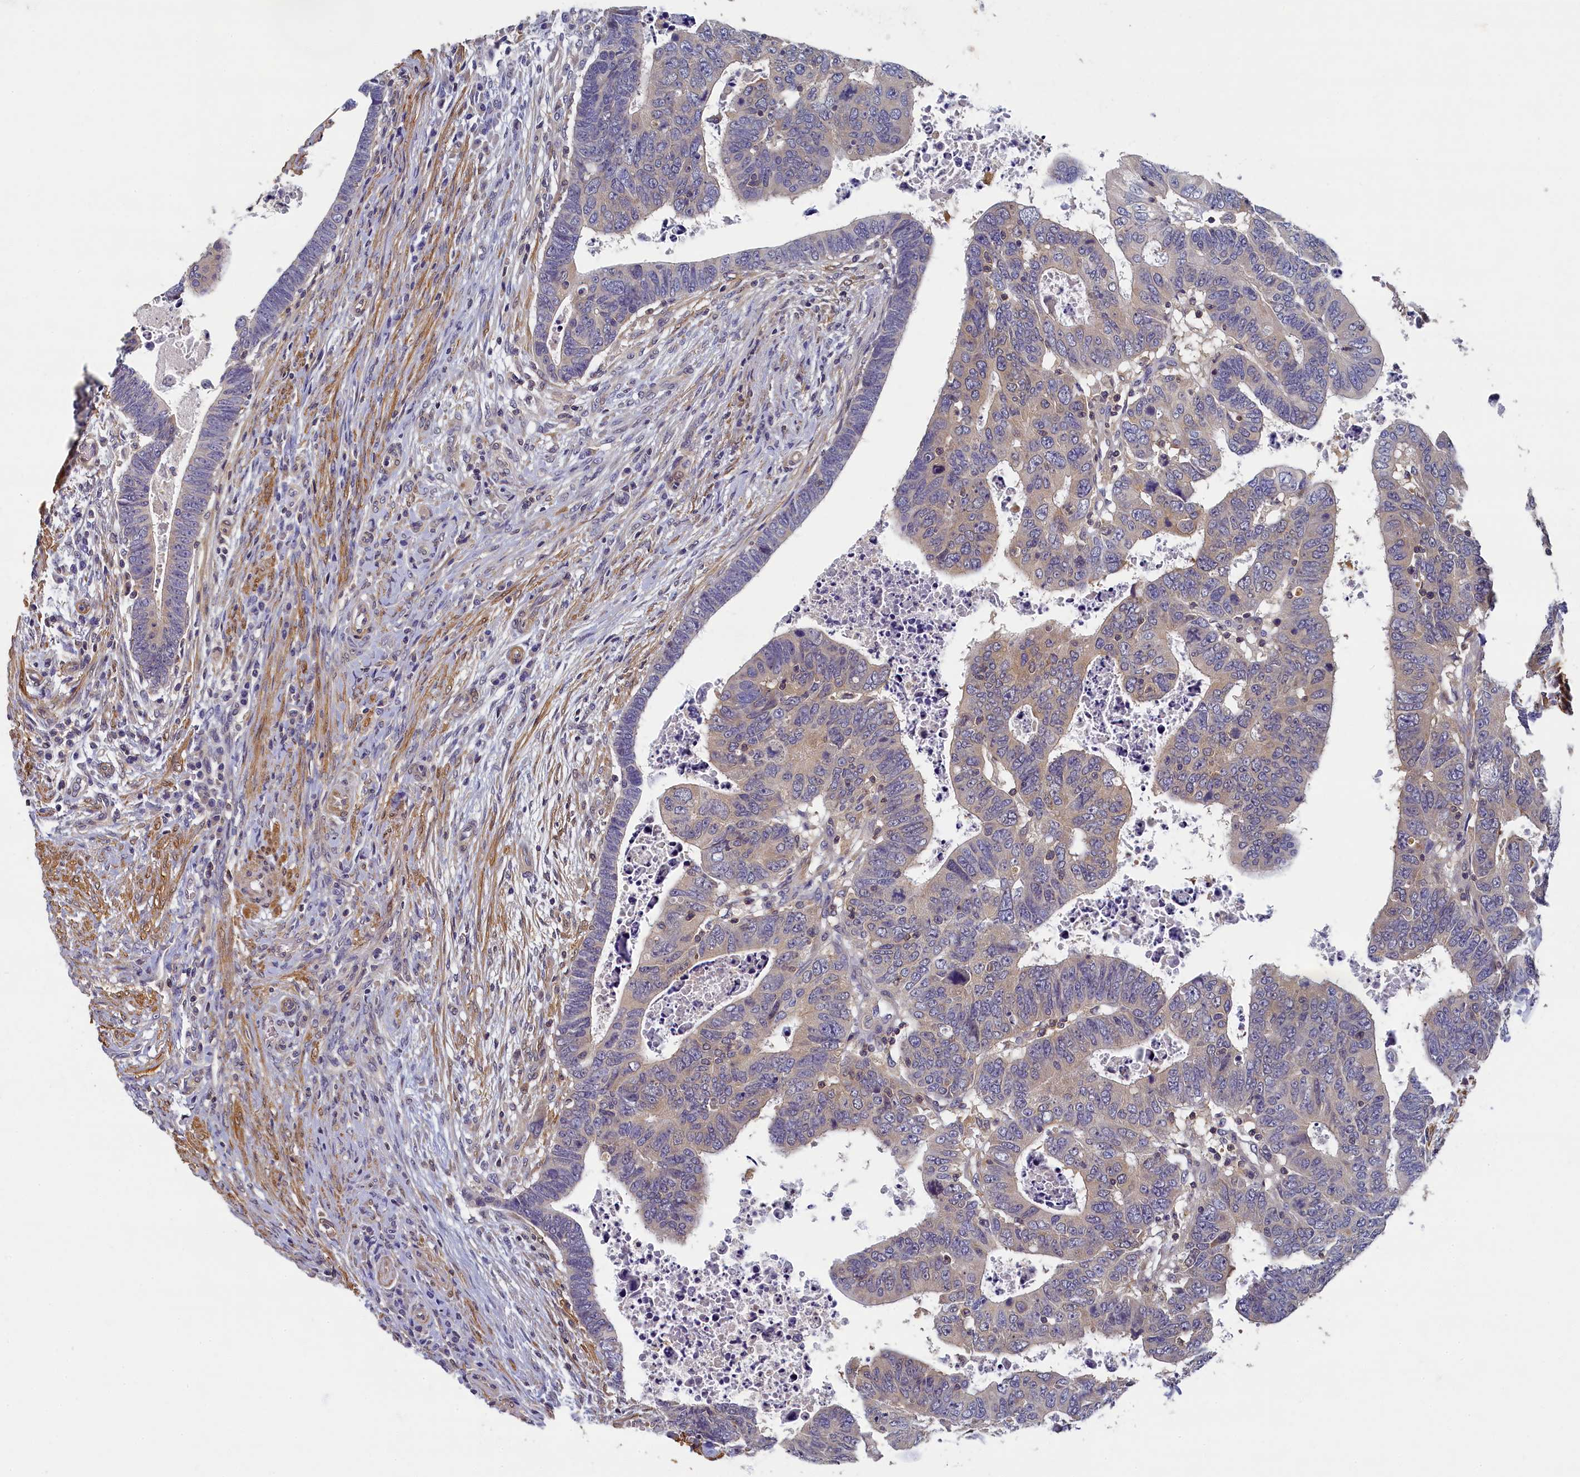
{"staining": {"intensity": "weak", "quantity": "<25%", "location": "cytoplasmic/membranous"}, "tissue": "colorectal cancer", "cell_type": "Tumor cells", "image_type": "cancer", "snomed": [{"axis": "morphology", "description": "Normal tissue, NOS"}, {"axis": "morphology", "description": "Adenocarcinoma, NOS"}, {"axis": "topography", "description": "Rectum"}], "caption": "Adenocarcinoma (colorectal) stained for a protein using immunohistochemistry (IHC) shows no positivity tumor cells.", "gene": "TBCB", "patient": {"sex": "female", "age": 65}}